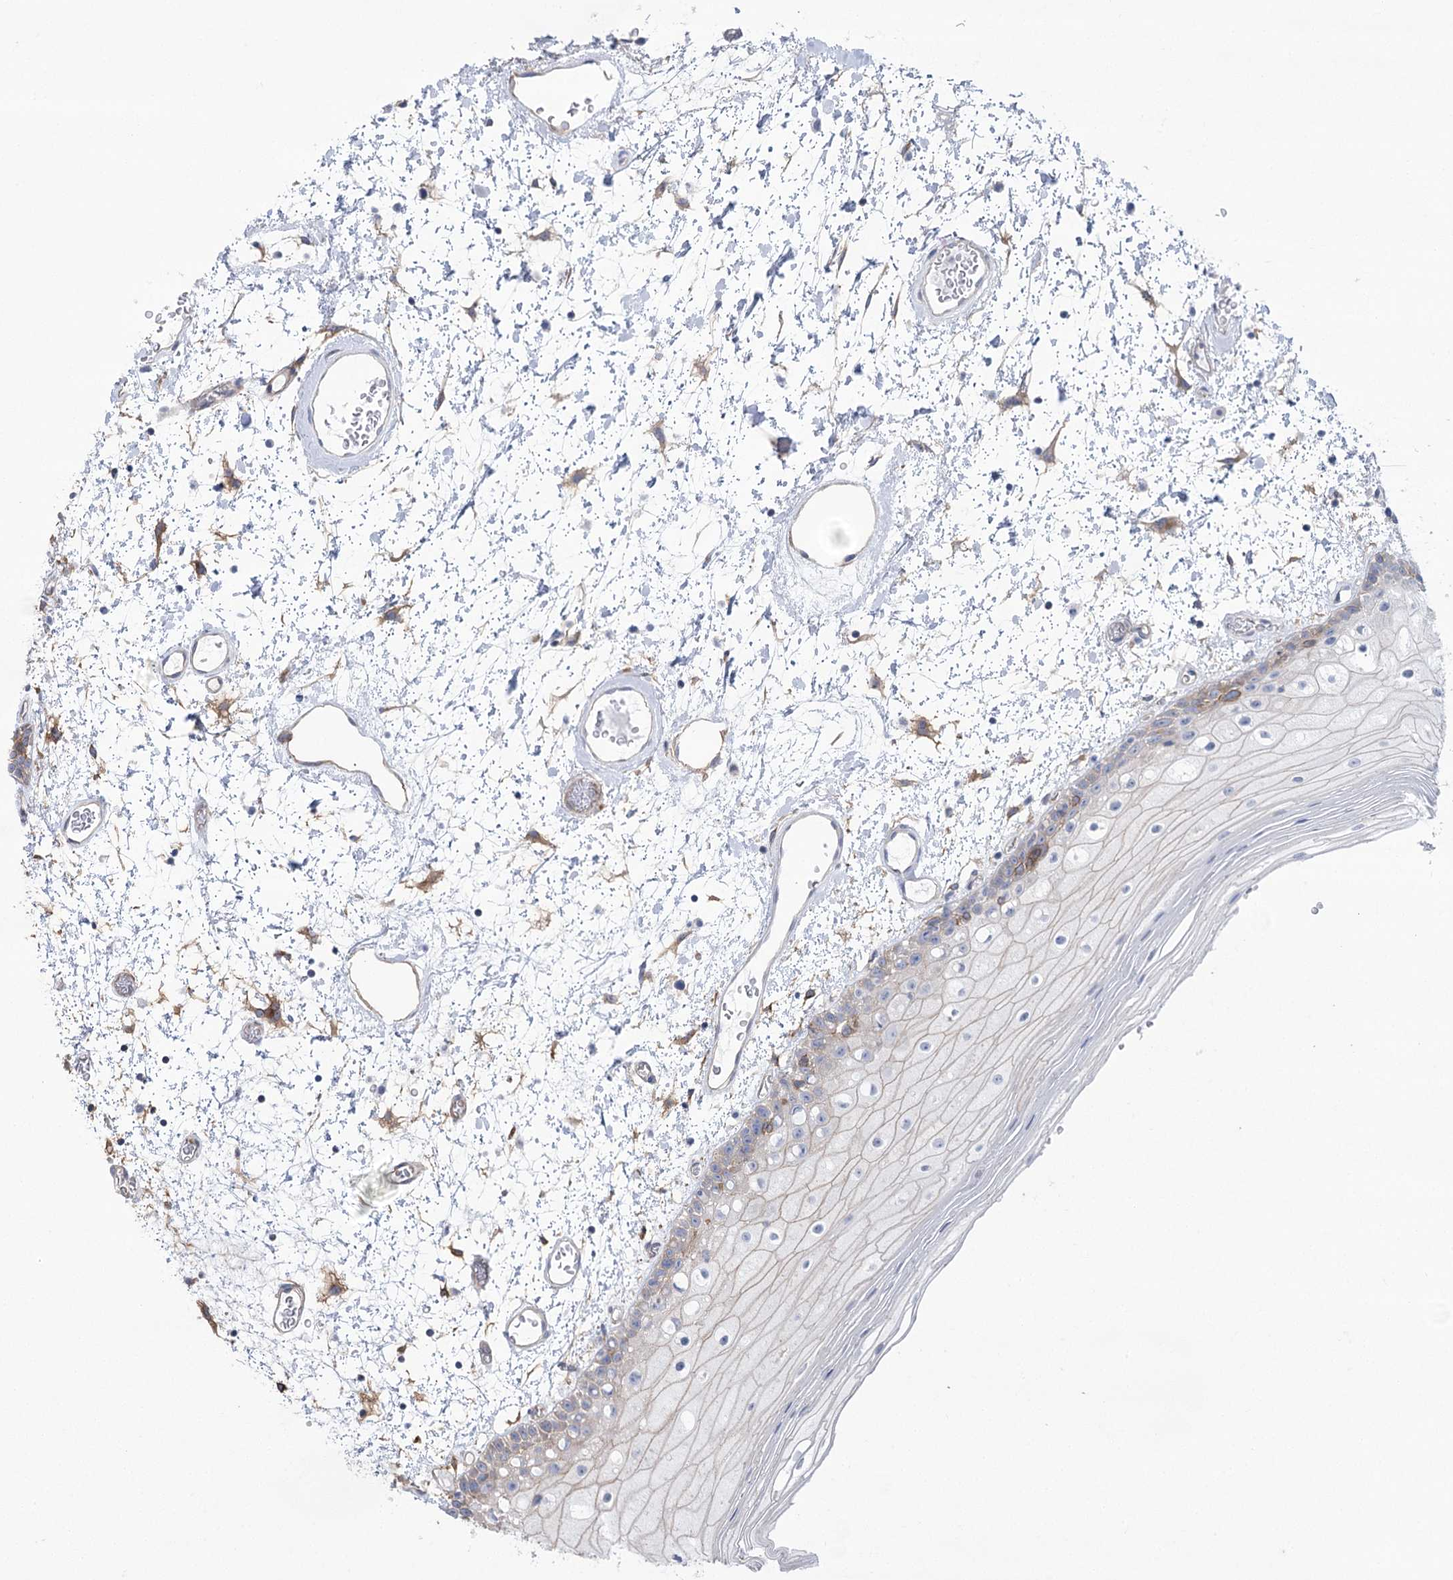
{"staining": {"intensity": "negative", "quantity": "none", "location": "none"}, "tissue": "oral mucosa", "cell_type": "Squamous epithelial cells", "image_type": "normal", "snomed": [{"axis": "morphology", "description": "Normal tissue, NOS"}, {"axis": "topography", "description": "Oral tissue"}], "caption": "Immunohistochemistry (IHC) micrograph of normal human oral mucosa stained for a protein (brown), which reveals no staining in squamous epithelial cells.", "gene": "PLEKHA5", "patient": {"sex": "male", "age": 52}}